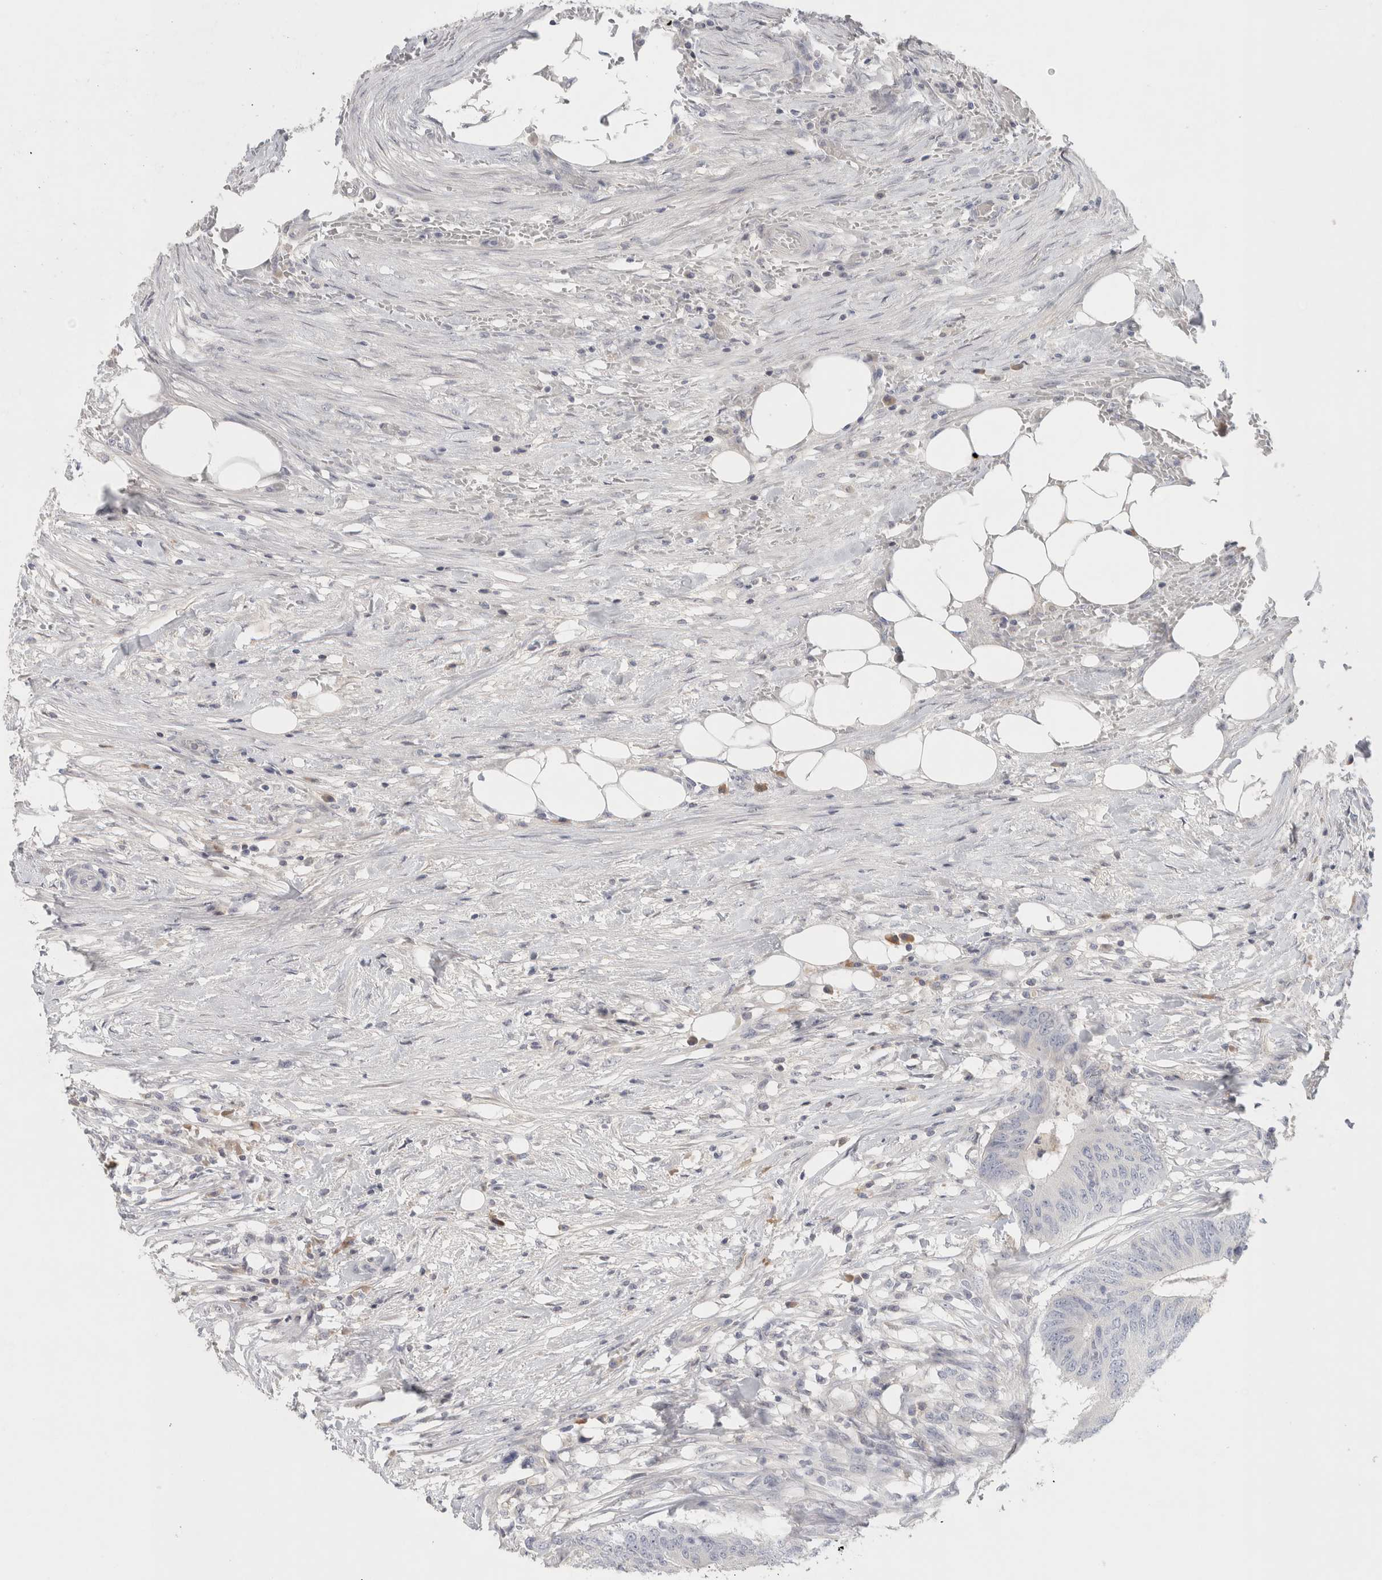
{"staining": {"intensity": "negative", "quantity": "none", "location": "none"}, "tissue": "colorectal cancer", "cell_type": "Tumor cells", "image_type": "cancer", "snomed": [{"axis": "morphology", "description": "Adenocarcinoma, NOS"}, {"axis": "topography", "description": "Colon"}], "caption": "DAB immunohistochemical staining of human colorectal cancer (adenocarcinoma) shows no significant positivity in tumor cells.", "gene": "STK31", "patient": {"sex": "male", "age": 56}}